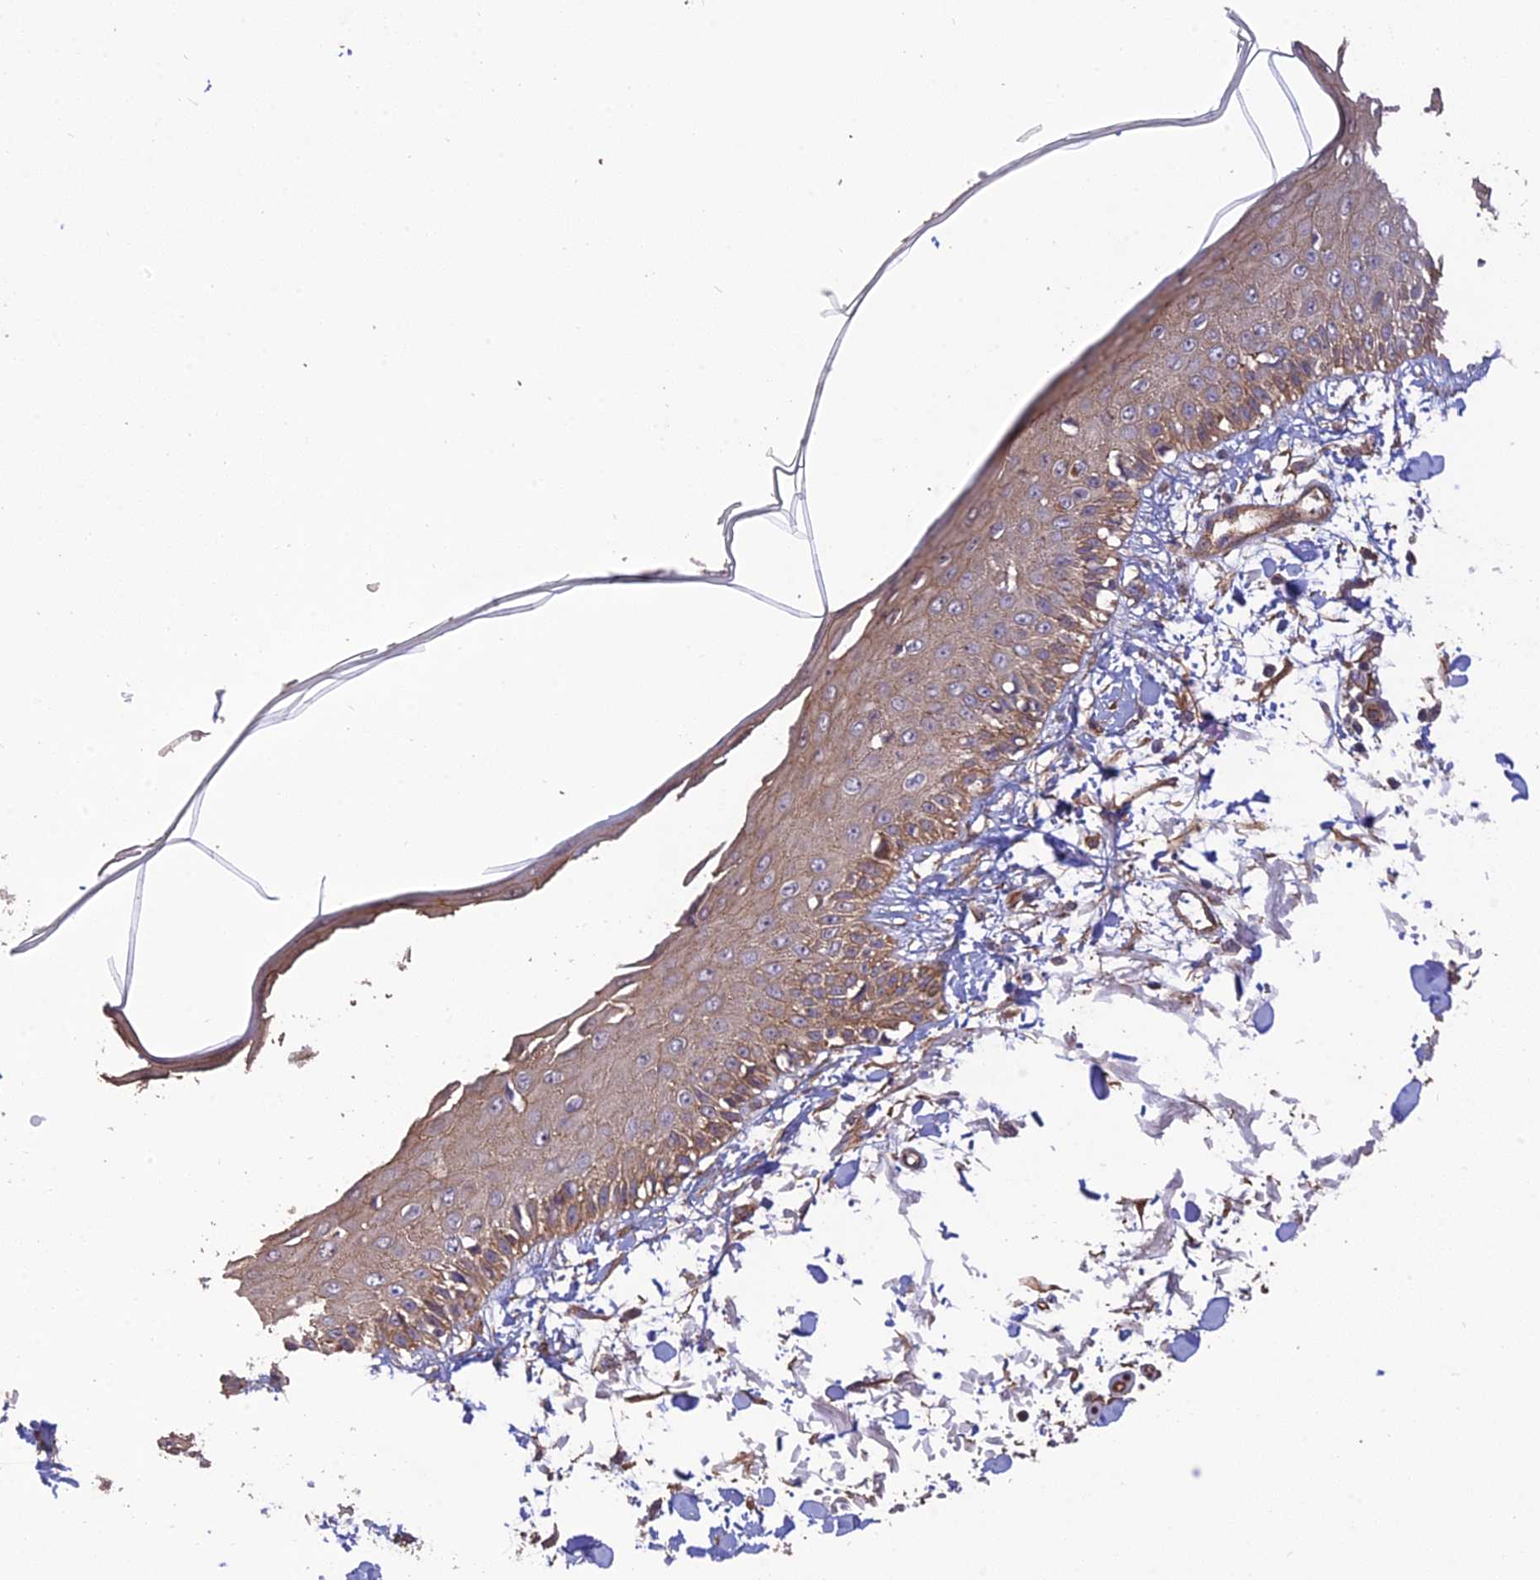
{"staining": {"intensity": "moderate", "quantity": ">75%", "location": "cytoplasmic/membranous"}, "tissue": "skin", "cell_type": "Fibroblasts", "image_type": "normal", "snomed": [{"axis": "morphology", "description": "Normal tissue, NOS"}, {"axis": "morphology", "description": "Squamous cell carcinoma, NOS"}, {"axis": "topography", "description": "Skin"}, {"axis": "topography", "description": "Peripheral nerve tissue"}], "caption": "Immunohistochemistry (IHC) of benign skin exhibits medium levels of moderate cytoplasmic/membranous positivity in about >75% of fibroblasts.", "gene": "HOMER2", "patient": {"sex": "male", "age": 83}}